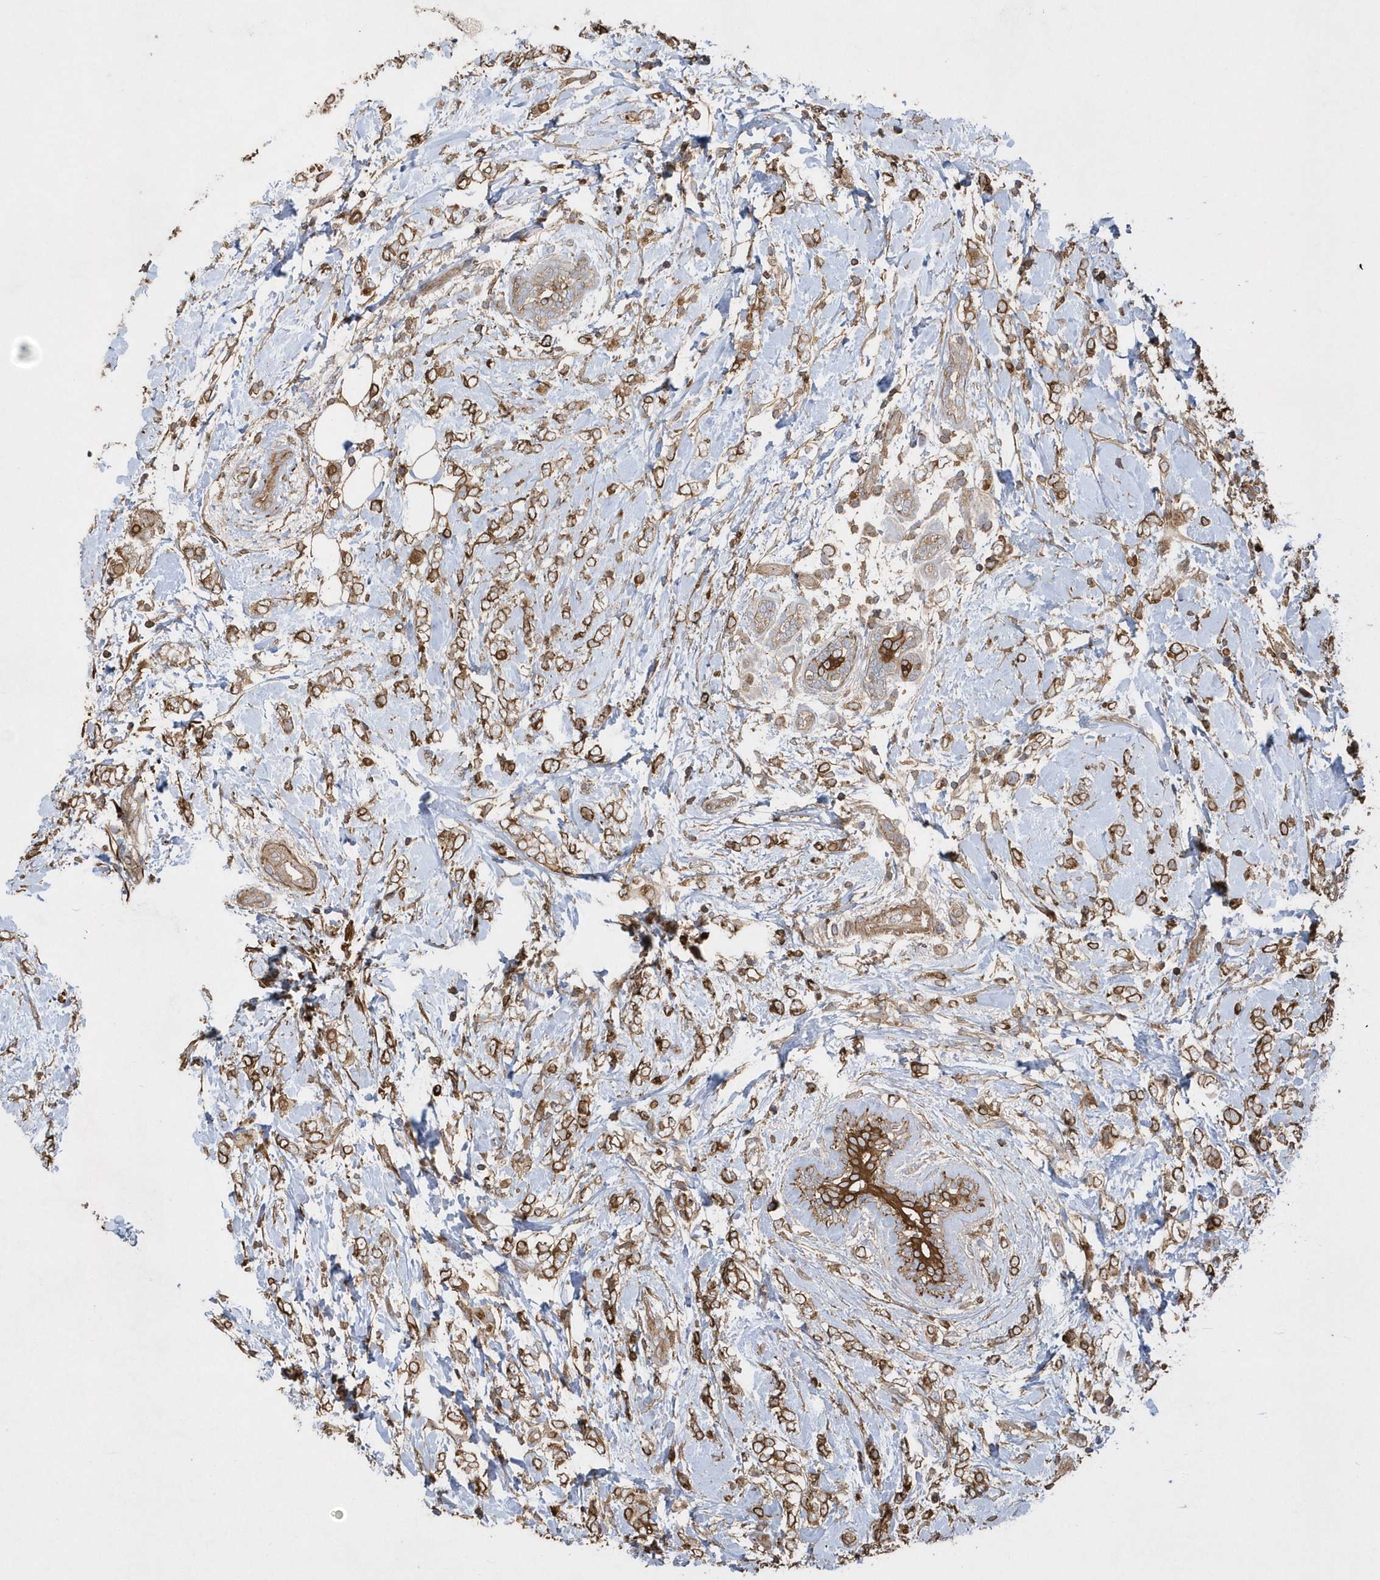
{"staining": {"intensity": "strong", "quantity": ">75%", "location": "cytoplasmic/membranous"}, "tissue": "breast cancer", "cell_type": "Tumor cells", "image_type": "cancer", "snomed": [{"axis": "morphology", "description": "Normal tissue, NOS"}, {"axis": "morphology", "description": "Lobular carcinoma"}, {"axis": "topography", "description": "Breast"}], "caption": "This histopathology image shows lobular carcinoma (breast) stained with IHC to label a protein in brown. The cytoplasmic/membranous of tumor cells show strong positivity for the protein. Nuclei are counter-stained blue.", "gene": "SENP8", "patient": {"sex": "female", "age": 47}}